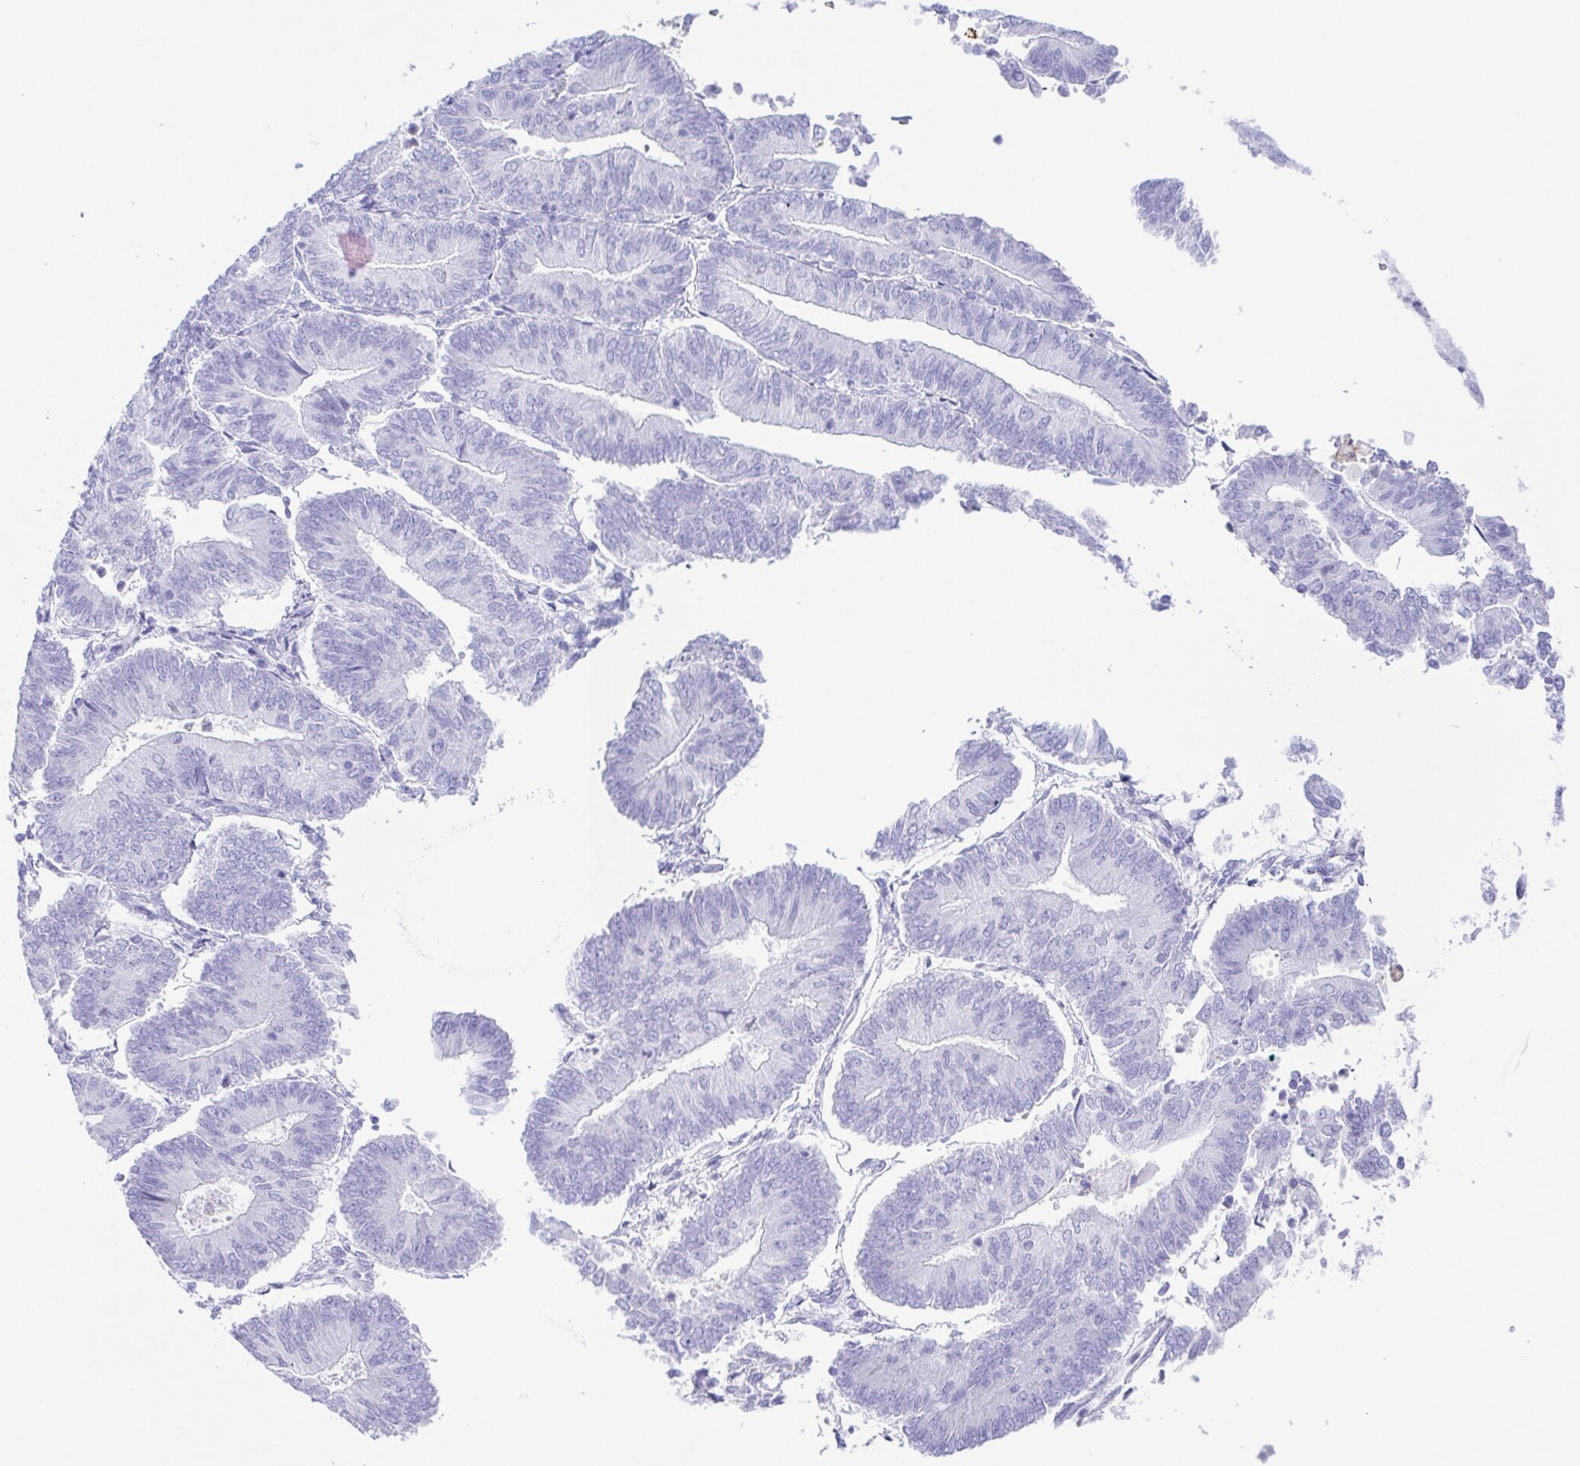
{"staining": {"intensity": "negative", "quantity": "none", "location": "none"}, "tissue": "endometrial cancer", "cell_type": "Tumor cells", "image_type": "cancer", "snomed": [{"axis": "morphology", "description": "Adenocarcinoma, NOS"}, {"axis": "topography", "description": "Endometrium"}], "caption": "The image displays no significant expression in tumor cells of endometrial adenocarcinoma.", "gene": "GPR17", "patient": {"sex": "female", "age": 65}}